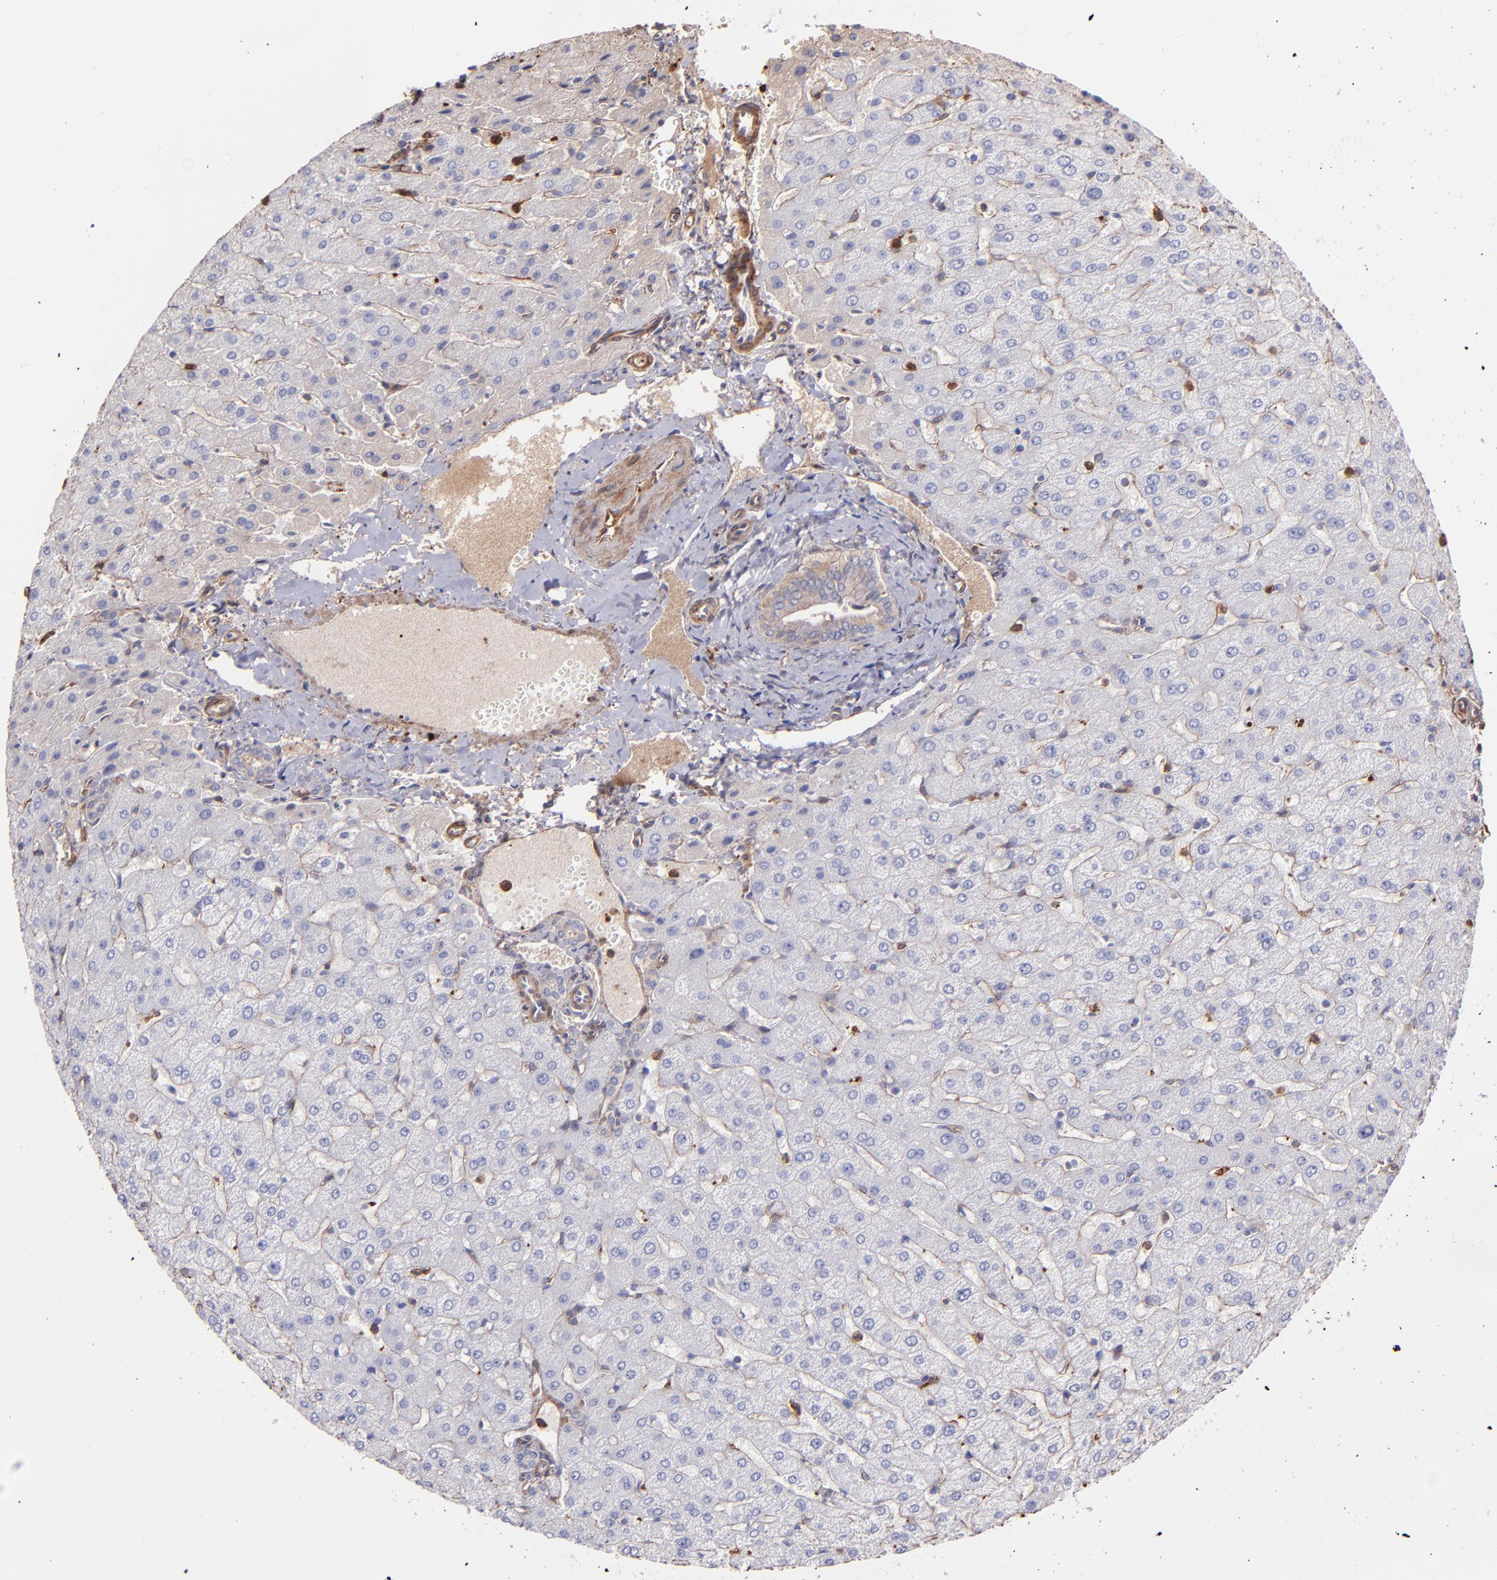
{"staining": {"intensity": "moderate", "quantity": "25%-75%", "location": "cytoplasmic/membranous"}, "tissue": "liver", "cell_type": "Cholangiocytes", "image_type": "normal", "snomed": [{"axis": "morphology", "description": "Normal tissue, NOS"}, {"axis": "morphology", "description": "Fibrosis, NOS"}, {"axis": "topography", "description": "Liver"}], "caption": "Liver stained with DAB (3,3'-diaminobenzidine) immunohistochemistry (IHC) exhibits medium levels of moderate cytoplasmic/membranous staining in approximately 25%-75% of cholangiocytes. The staining was performed using DAB, with brown indicating positive protein expression. Nuclei are stained blue with hematoxylin.", "gene": "VCL", "patient": {"sex": "female", "age": 29}}